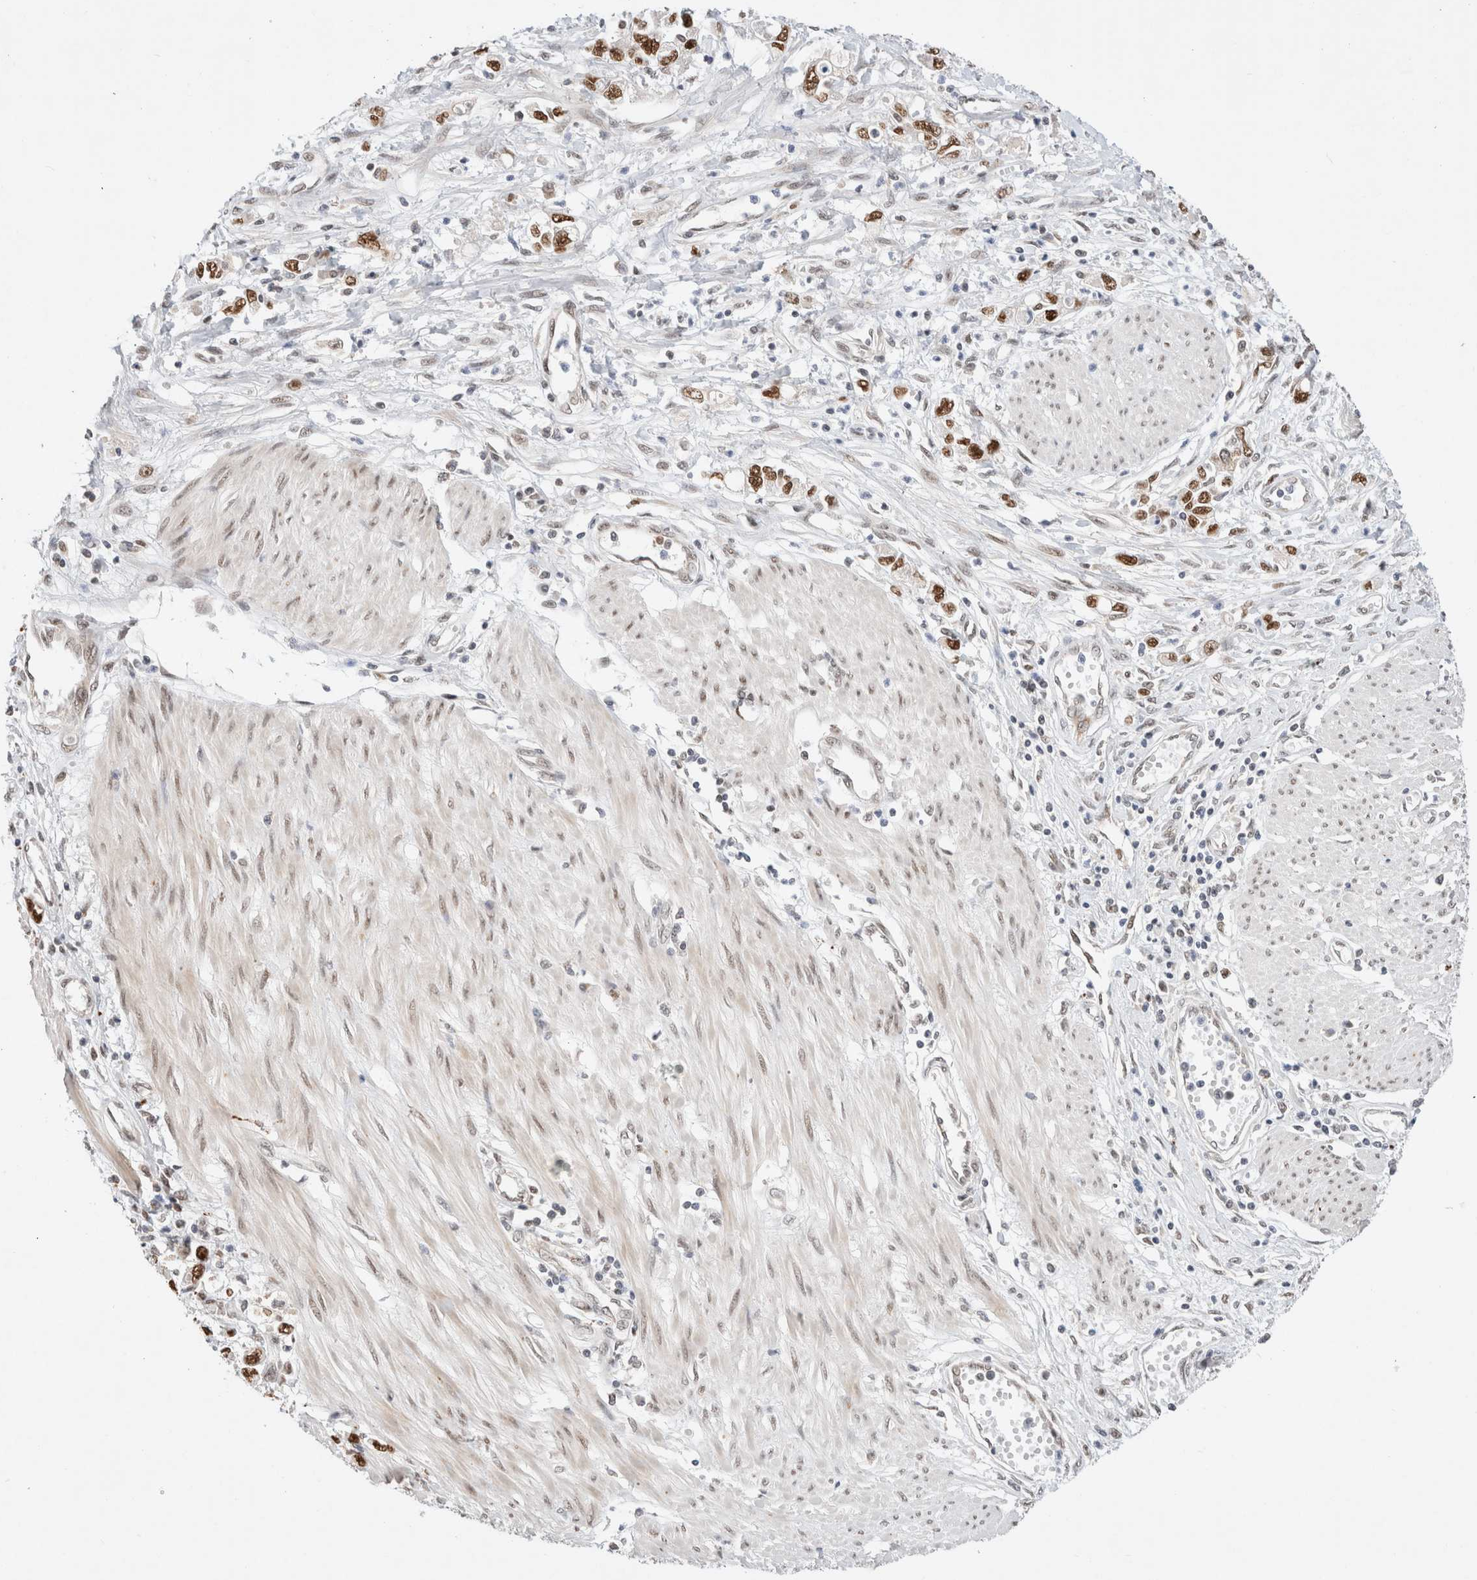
{"staining": {"intensity": "strong", "quantity": ">75%", "location": "nuclear"}, "tissue": "stomach cancer", "cell_type": "Tumor cells", "image_type": "cancer", "snomed": [{"axis": "morphology", "description": "Adenocarcinoma, NOS"}, {"axis": "topography", "description": "Stomach"}], "caption": "A histopathology image of human stomach cancer (adenocarcinoma) stained for a protein displays strong nuclear brown staining in tumor cells.", "gene": "GTF2I", "patient": {"sex": "female", "age": 76}}